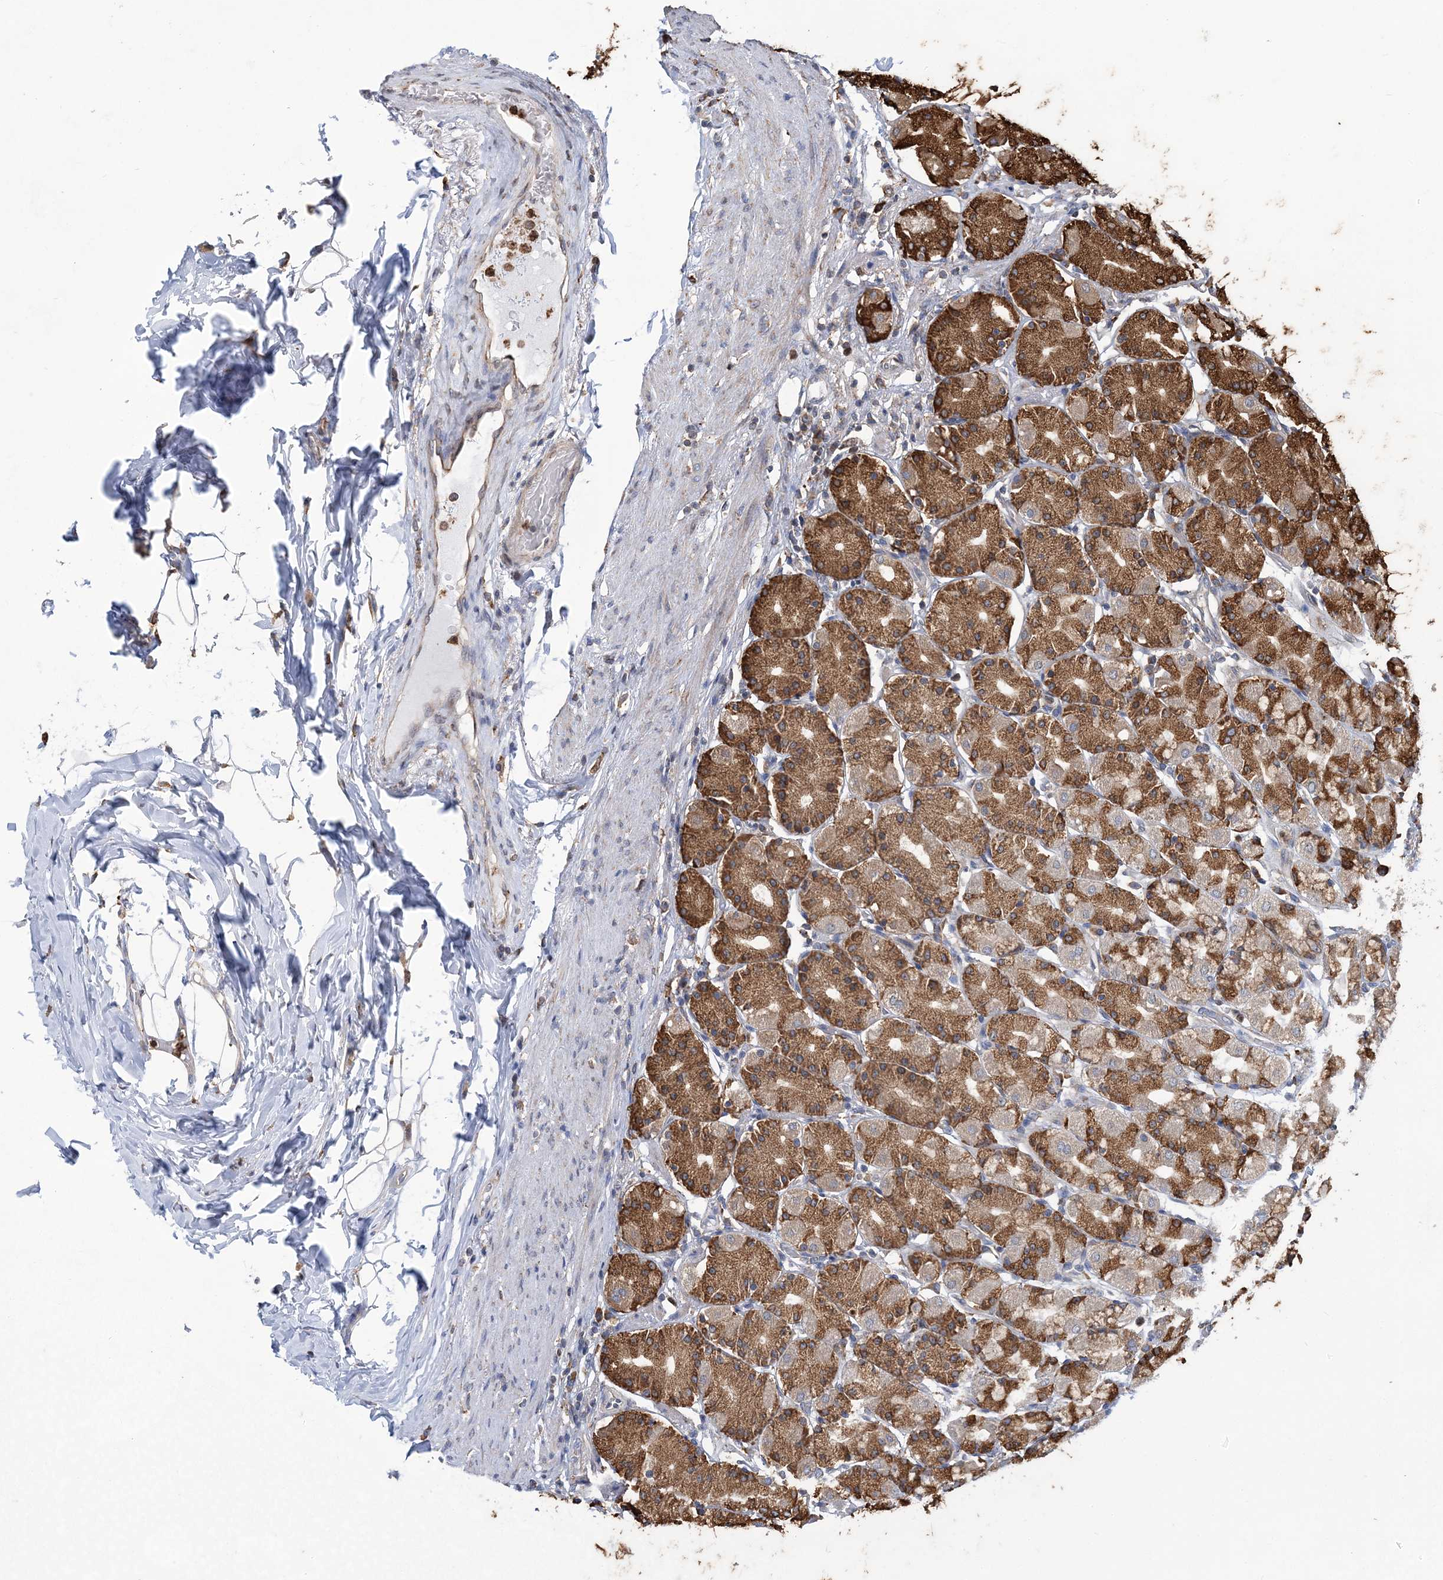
{"staining": {"intensity": "strong", "quantity": ">75%", "location": "cytoplasmic/membranous"}, "tissue": "stomach", "cell_type": "Glandular cells", "image_type": "normal", "snomed": [{"axis": "morphology", "description": "Normal tissue, NOS"}, {"axis": "topography", "description": "Stomach, upper"}], "caption": "This micrograph reveals IHC staining of benign human stomach, with high strong cytoplasmic/membranous staining in about >75% of glandular cells.", "gene": "WDR12", "patient": {"sex": "male", "age": 68}}